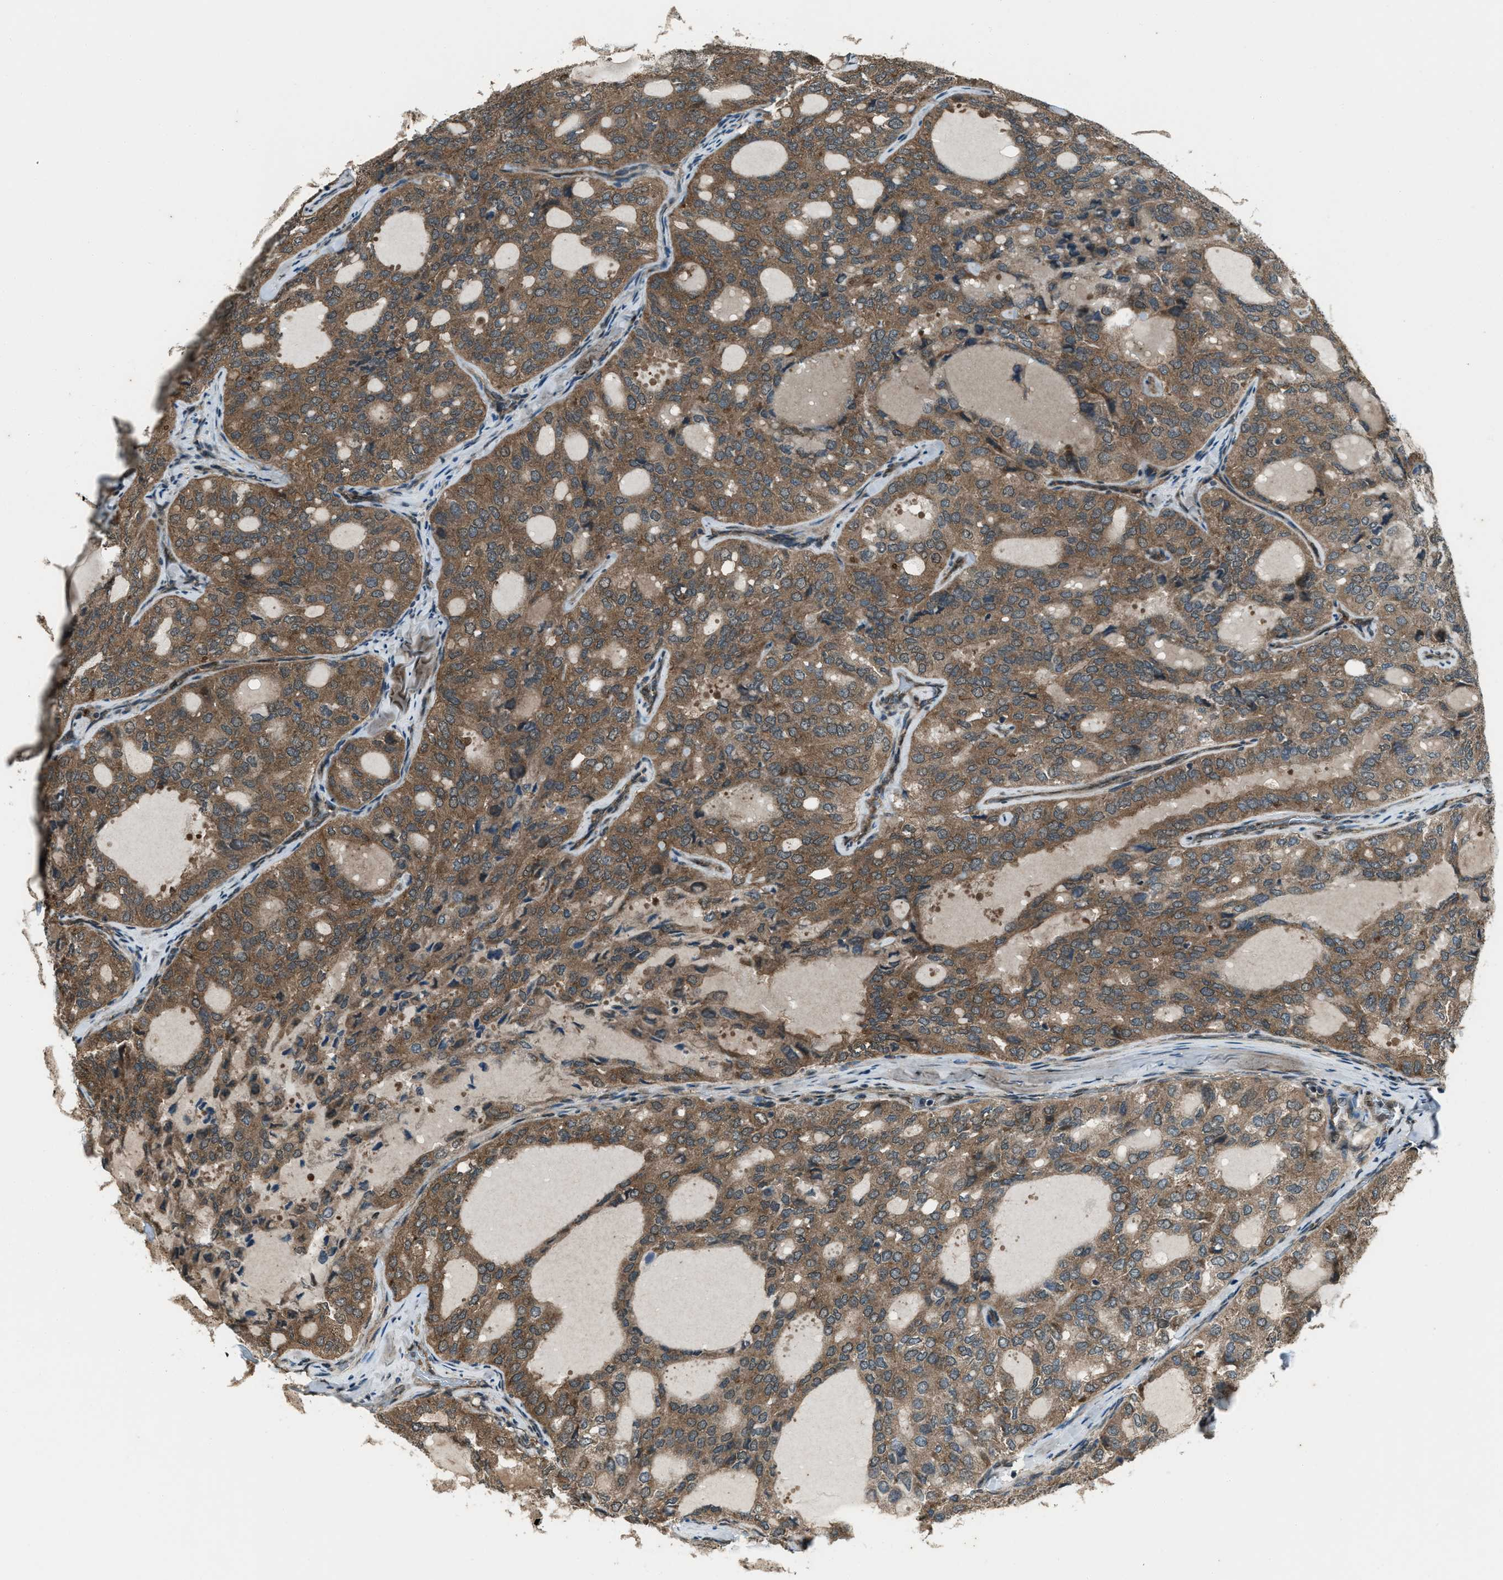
{"staining": {"intensity": "moderate", "quantity": ">75%", "location": "cytoplasmic/membranous"}, "tissue": "thyroid cancer", "cell_type": "Tumor cells", "image_type": "cancer", "snomed": [{"axis": "morphology", "description": "Follicular adenoma carcinoma, NOS"}, {"axis": "topography", "description": "Thyroid gland"}], "caption": "An image of thyroid cancer stained for a protein reveals moderate cytoplasmic/membranous brown staining in tumor cells.", "gene": "SVIL", "patient": {"sex": "male", "age": 75}}